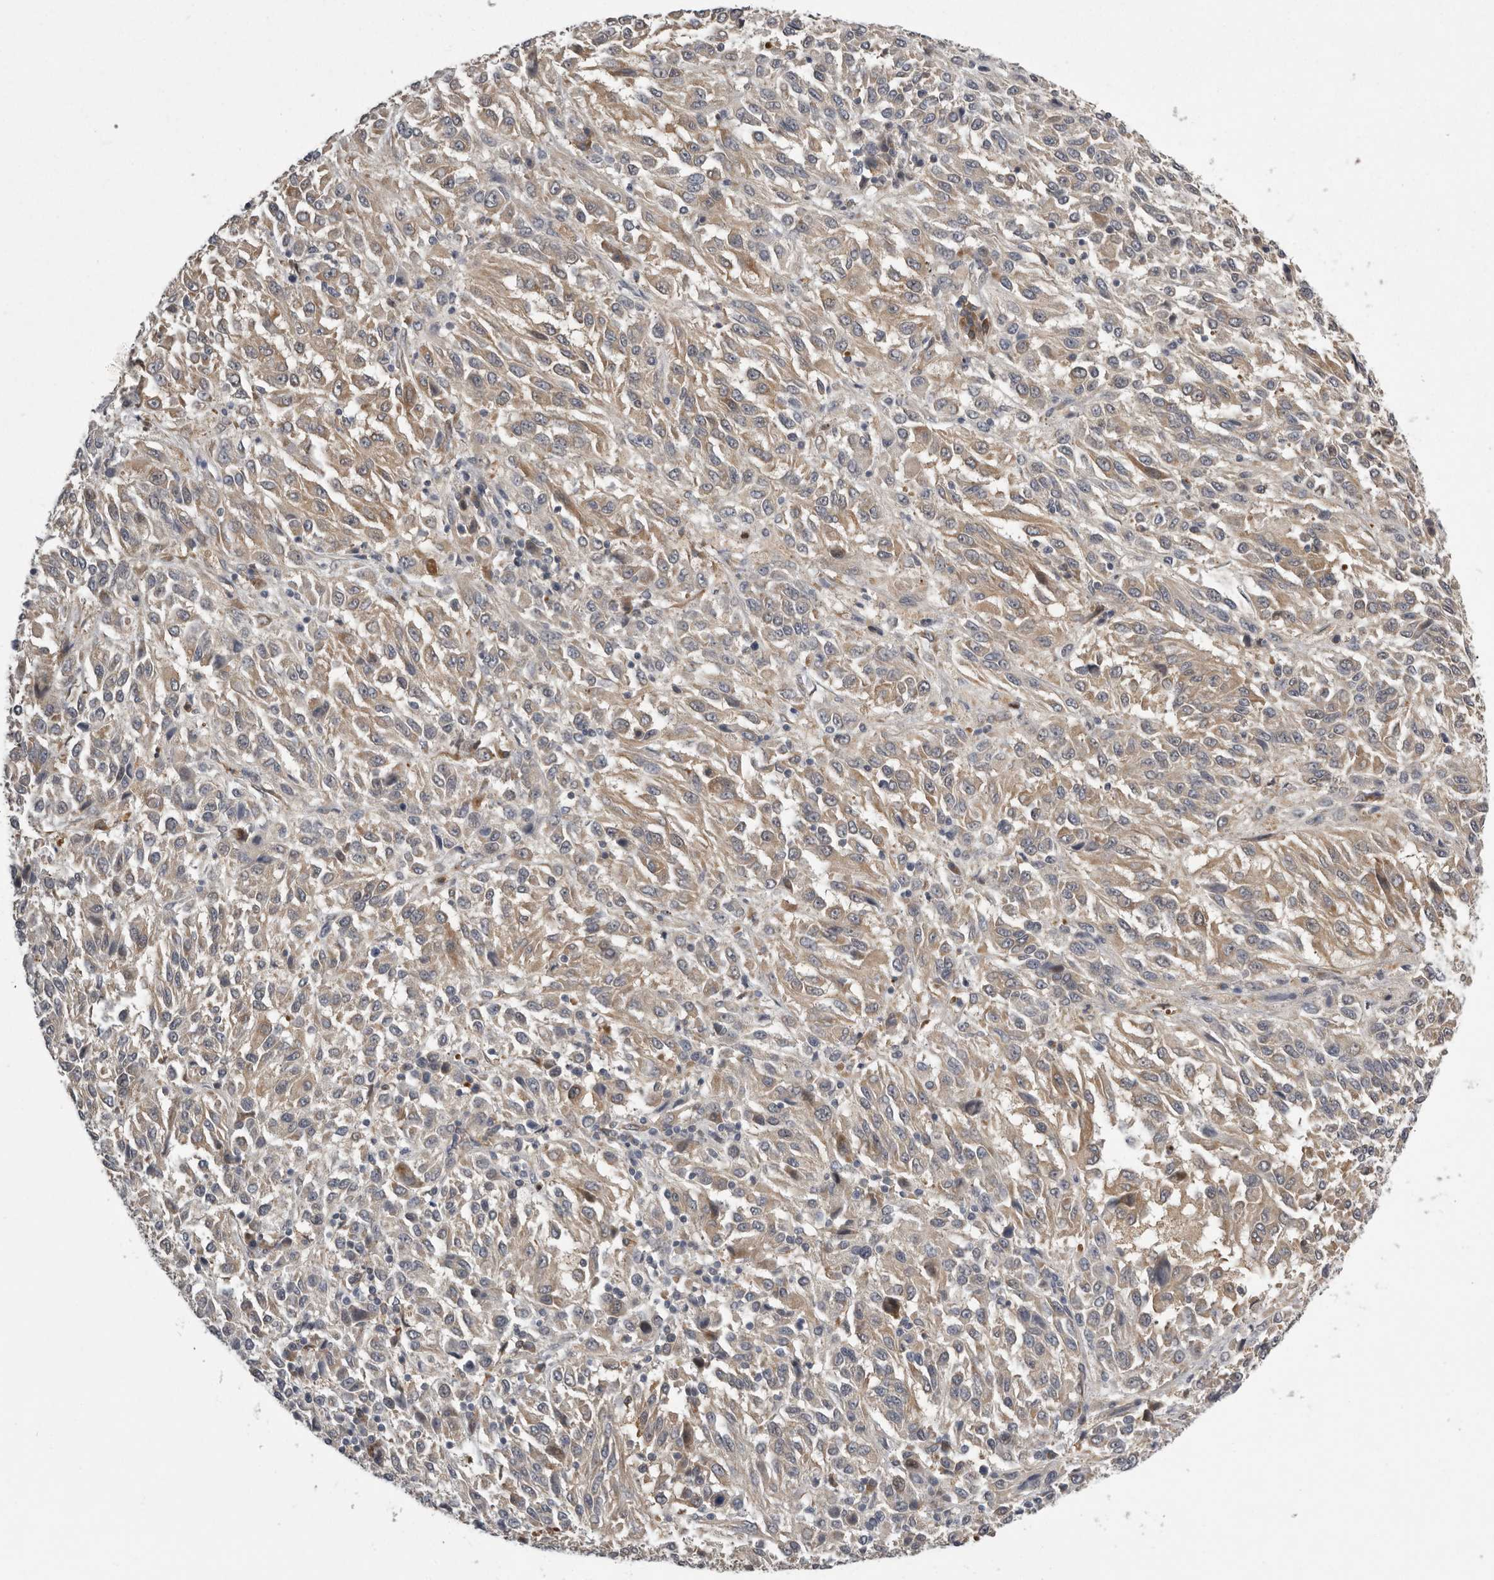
{"staining": {"intensity": "weak", "quantity": "25%-75%", "location": "cytoplasmic/membranous"}, "tissue": "melanoma", "cell_type": "Tumor cells", "image_type": "cancer", "snomed": [{"axis": "morphology", "description": "Malignant melanoma, Metastatic site"}, {"axis": "topography", "description": "Lung"}], "caption": "Immunohistochemistry (IHC) micrograph of melanoma stained for a protein (brown), which shows low levels of weak cytoplasmic/membranous staining in about 25%-75% of tumor cells.", "gene": "RALGPS2", "patient": {"sex": "male", "age": 64}}